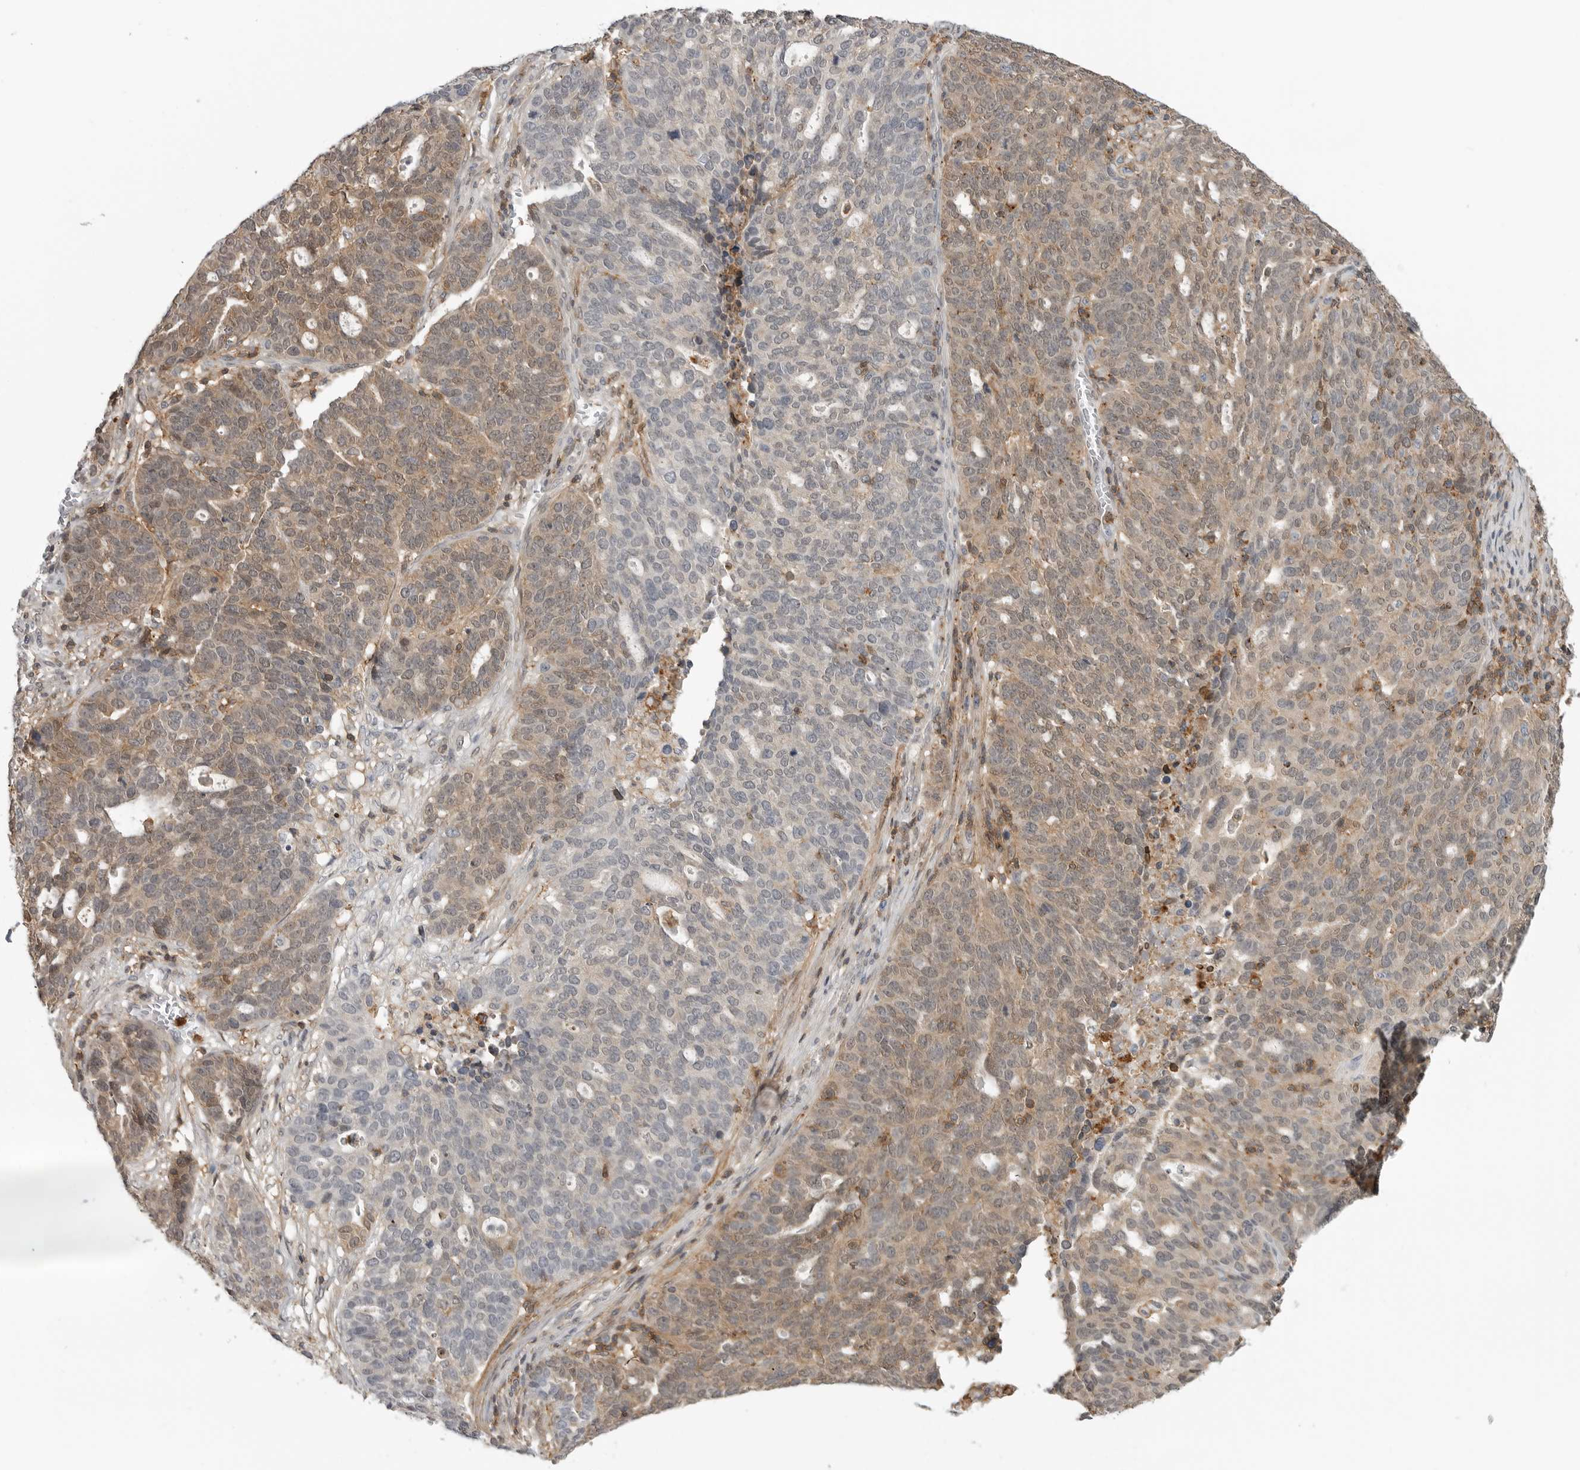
{"staining": {"intensity": "weak", "quantity": ">75%", "location": "cytoplasmic/membranous"}, "tissue": "ovarian cancer", "cell_type": "Tumor cells", "image_type": "cancer", "snomed": [{"axis": "morphology", "description": "Cystadenocarcinoma, serous, NOS"}, {"axis": "topography", "description": "Ovary"}], "caption": "Immunohistochemistry (IHC) of human serous cystadenocarcinoma (ovarian) displays low levels of weak cytoplasmic/membranous positivity in about >75% of tumor cells. Using DAB (3,3'-diaminobenzidine) (brown) and hematoxylin (blue) stains, captured at high magnification using brightfield microscopy.", "gene": "ANXA11", "patient": {"sex": "female", "age": 59}}